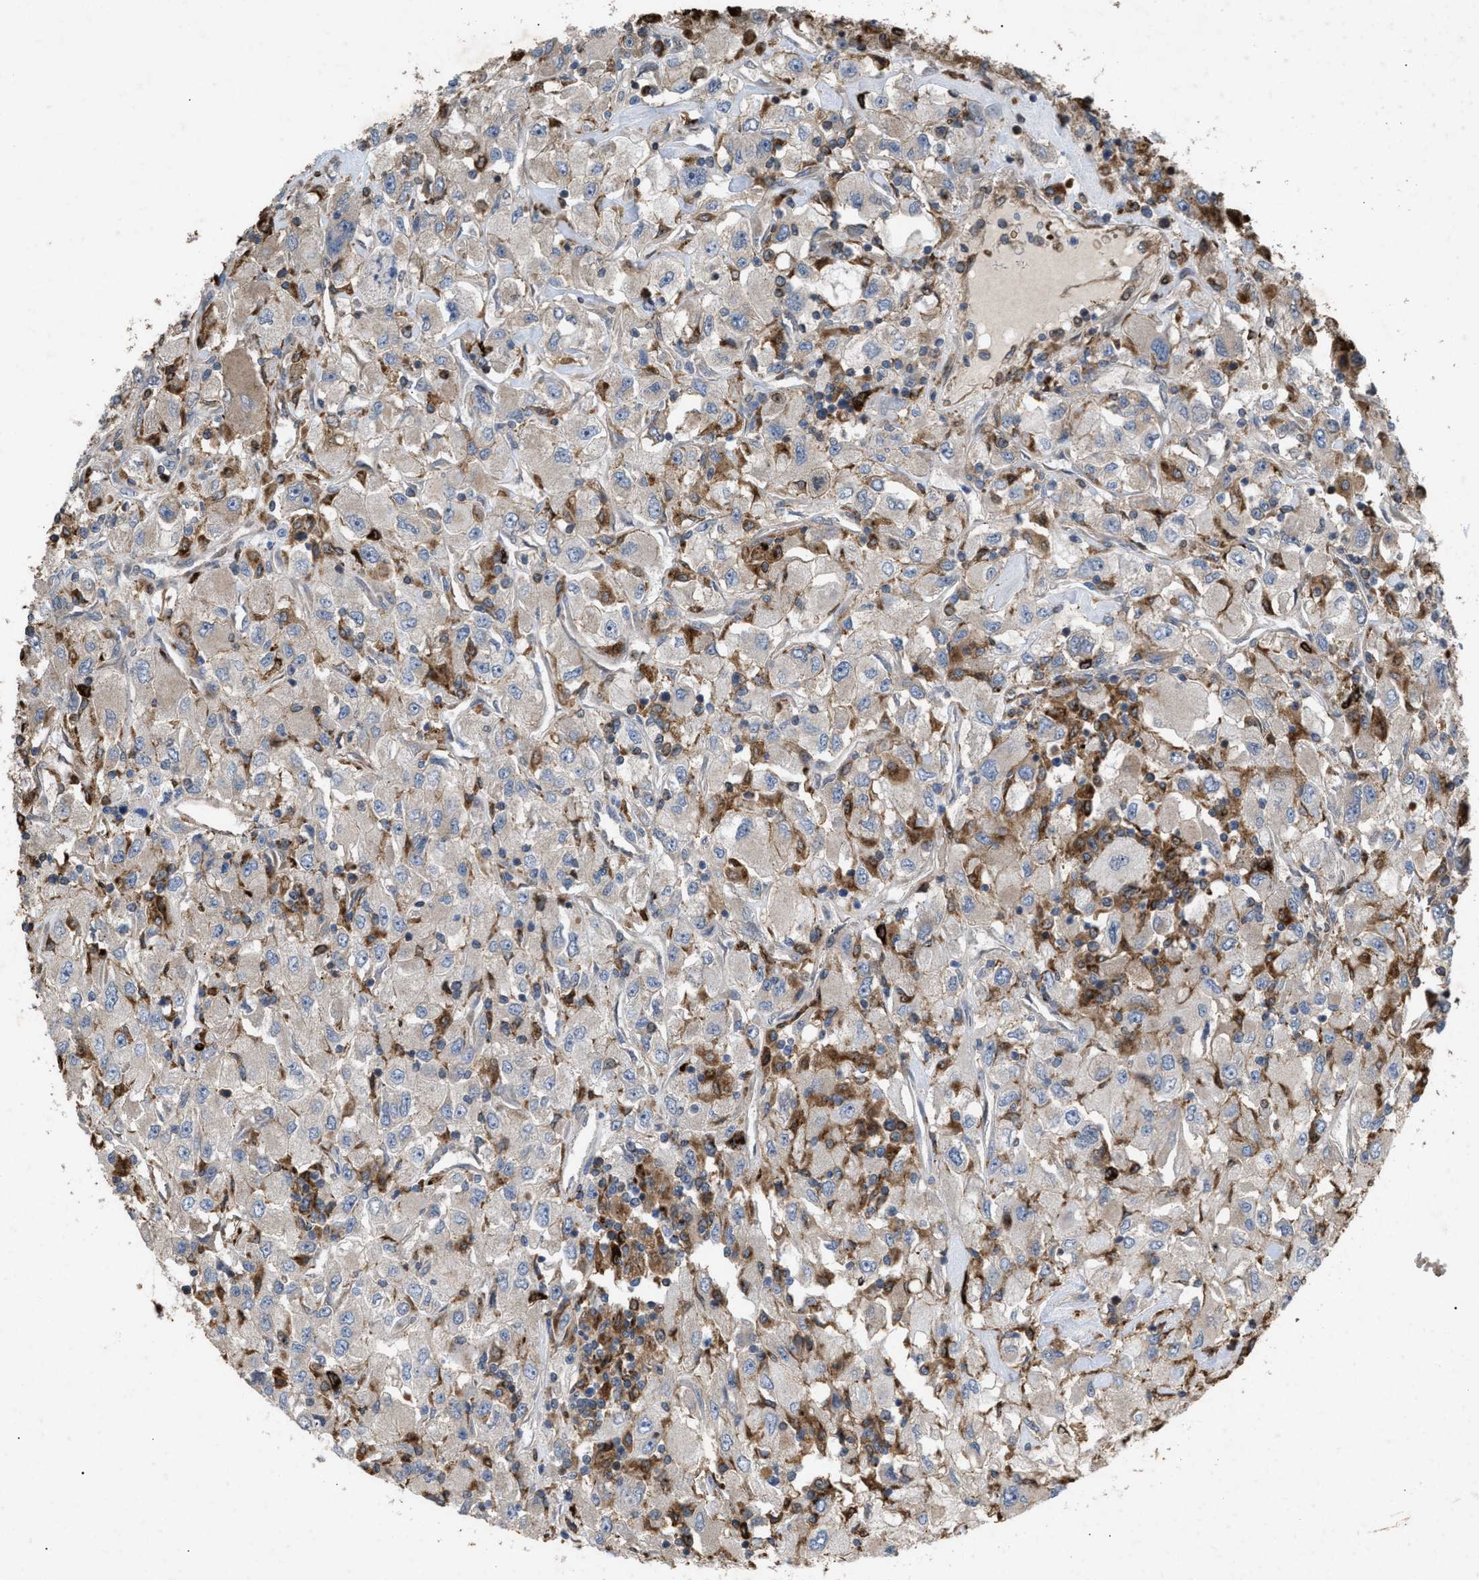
{"staining": {"intensity": "negative", "quantity": "none", "location": "none"}, "tissue": "renal cancer", "cell_type": "Tumor cells", "image_type": "cancer", "snomed": [{"axis": "morphology", "description": "Adenocarcinoma, NOS"}, {"axis": "topography", "description": "Kidney"}], "caption": "This is a photomicrograph of immunohistochemistry staining of renal adenocarcinoma, which shows no staining in tumor cells.", "gene": "GCC1", "patient": {"sex": "female", "age": 52}}